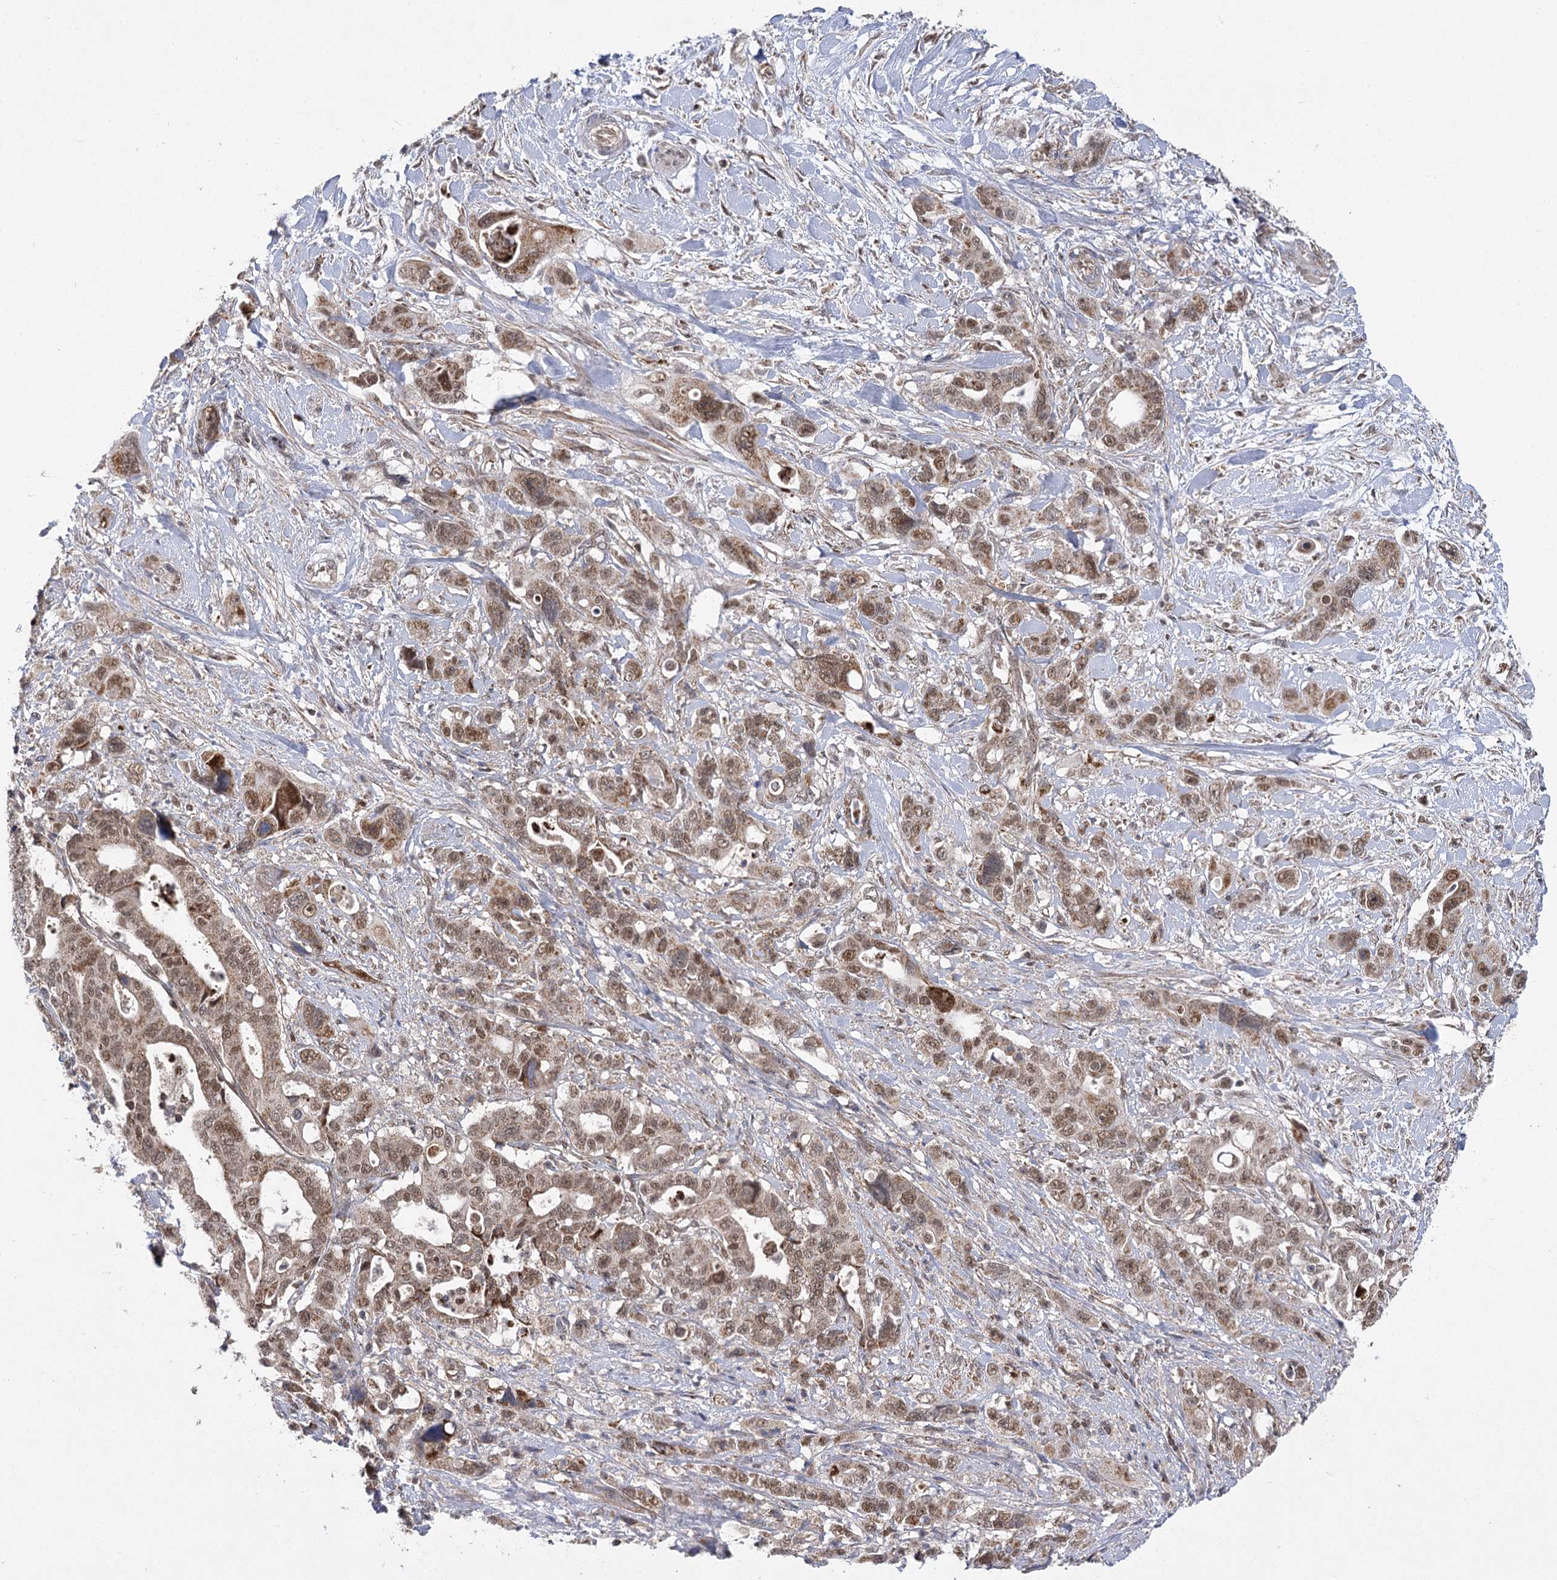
{"staining": {"intensity": "moderate", "quantity": ">75%", "location": "nuclear"}, "tissue": "pancreatic cancer", "cell_type": "Tumor cells", "image_type": "cancer", "snomed": [{"axis": "morphology", "description": "Adenocarcinoma, NOS"}, {"axis": "topography", "description": "Pancreas"}], "caption": "Pancreatic cancer tissue reveals moderate nuclear staining in approximately >75% of tumor cells, visualized by immunohistochemistry.", "gene": "SLC4A1AP", "patient": {"sex": "male", "age": 46}}